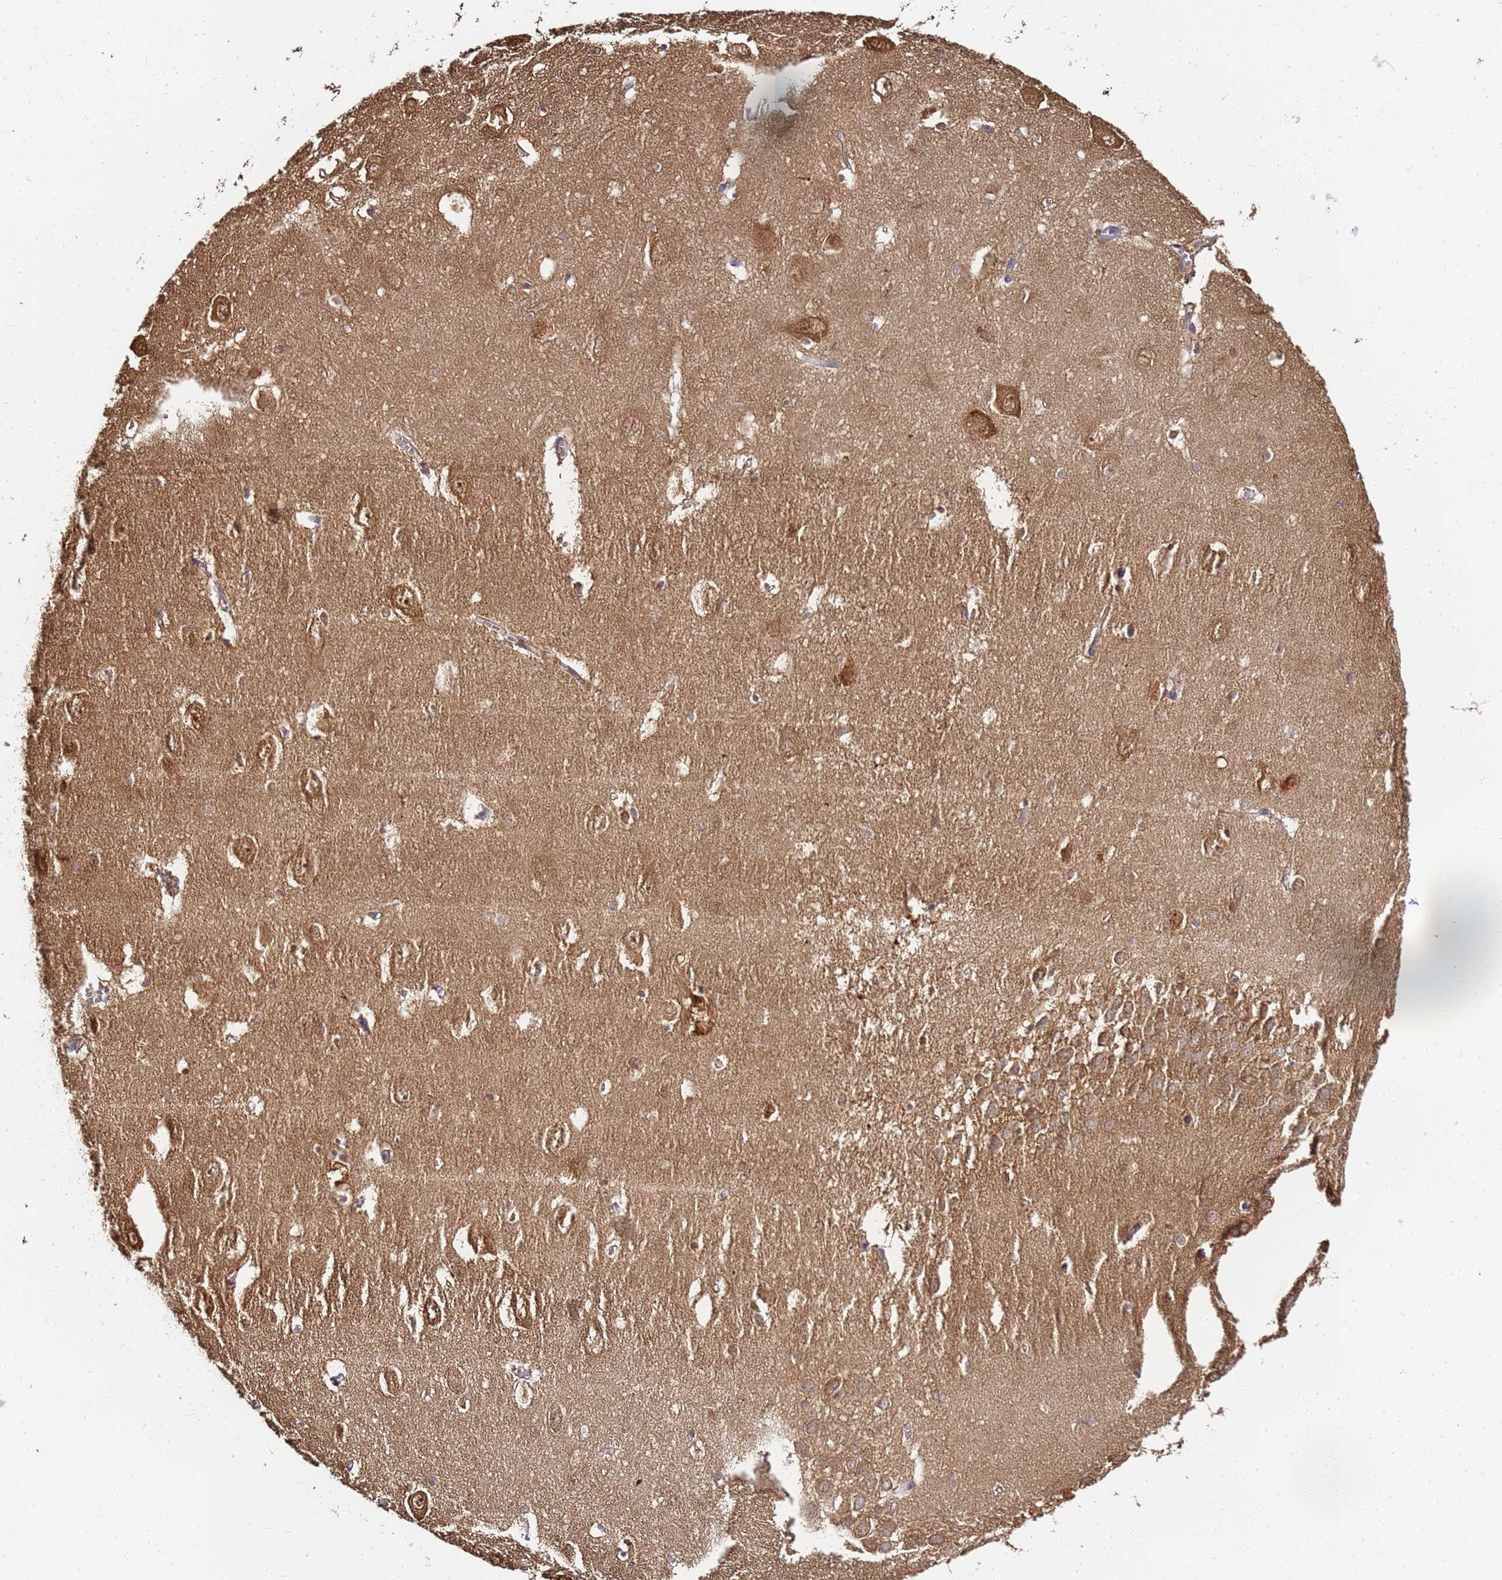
{"staining": {"intensity": "moderate", "quantity": ">75%", "location": "cytoplasmic/membranous"}, "tissue": "hippocampus", "cell_type": "Glial cells", "image_type": "normal", "snomed": [{"axis": "morphology", "description": "Normal tissue, NOS"}, {"axis": "topography", "description": "Hippocampus"}], "caption": "Brown immunohistochemical staining in normal human hippocampus demonstrates moderate cytoplasmic/membranous positivity in about >75% of glial cells. Nuclei are stained in blue.", "gene": "NME1", "patient": {"sex": "female", "age": 64}}